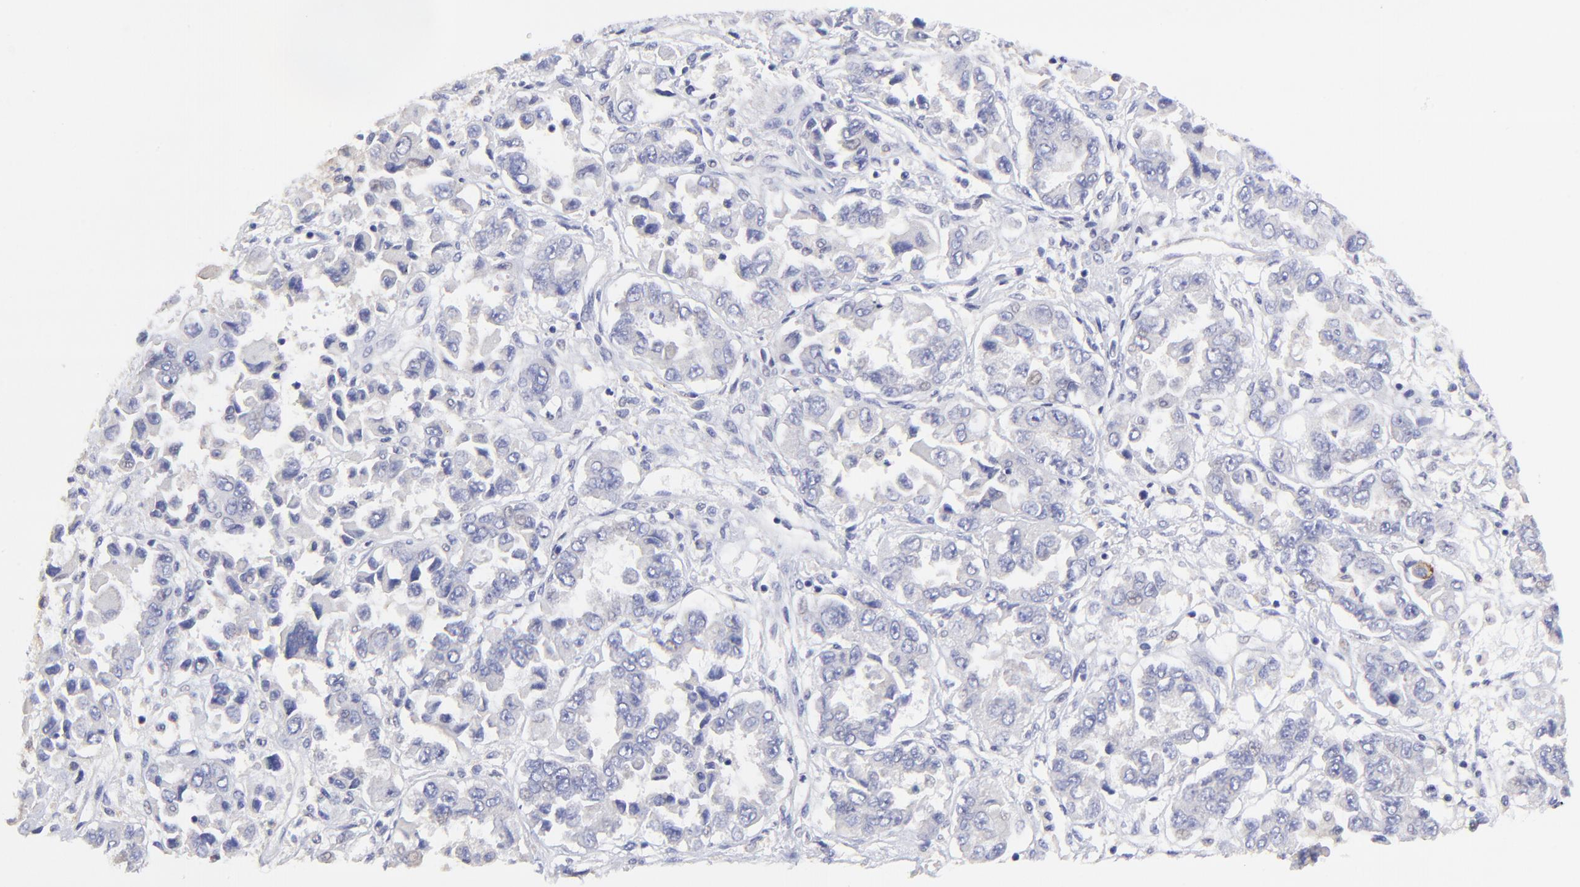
{"staining": {"intensity": "negative", "quantity": "none", "location": "none"}, "tissue": "ovarian cancer", "cell_type": "Tumor cells", "image_type": "cancer", "snomed": [{"axis": "morphology", "description": "Cystadenocarcinoma, serous, NOS"}, {"axis": "topography", "description": "Ovary"}], "caption": "Ovarian cancer (serous cystadenocarcinoma) stained for a protein using immunohistochemistry (IHC) shows no positivity tumor cells.", "gene": "LHFPL1", "patient": {"sex": "female", "age": 84}}